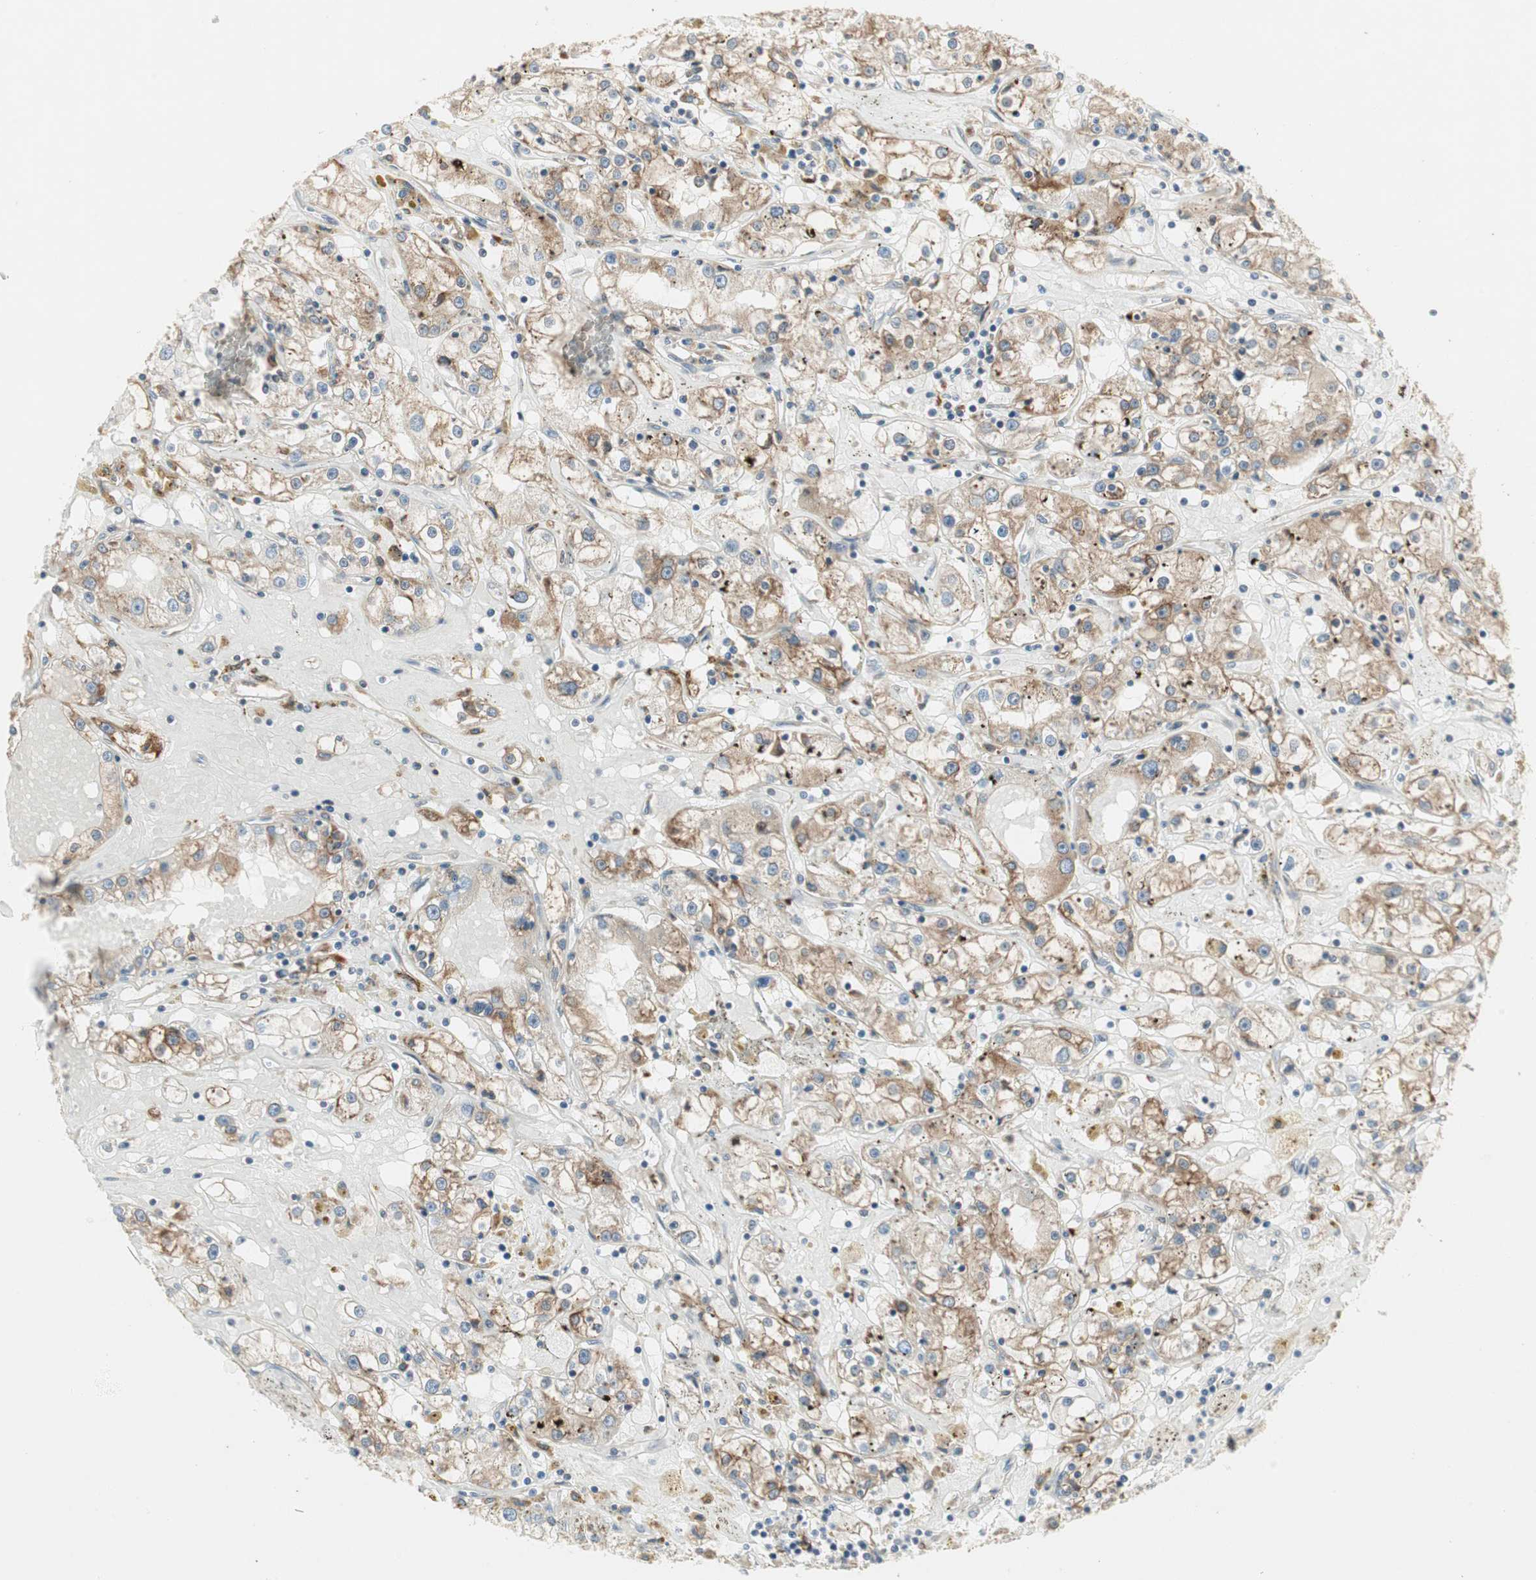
{"staining": {"intensity": "moderate", "quantity": ">75%", "location": "cytoplasmic/membranous"}, "tissue": "renal cancer", "cell_type": "Tumor cells", "image_type": "cancer", "snomed": [{"axis": "morphology", "description": "Adenocarcinoma, NOS"}, {"axis": "topography", "description": "Kidney"}], "caption": "Brown immunohistochemical staining in human renal cancer exhibits moderate cytoplasmic/membranous positivity in approximately >75% of tumor cells.", "gene": "H6PD", "patient": {"sex": "male", "age": 56}}